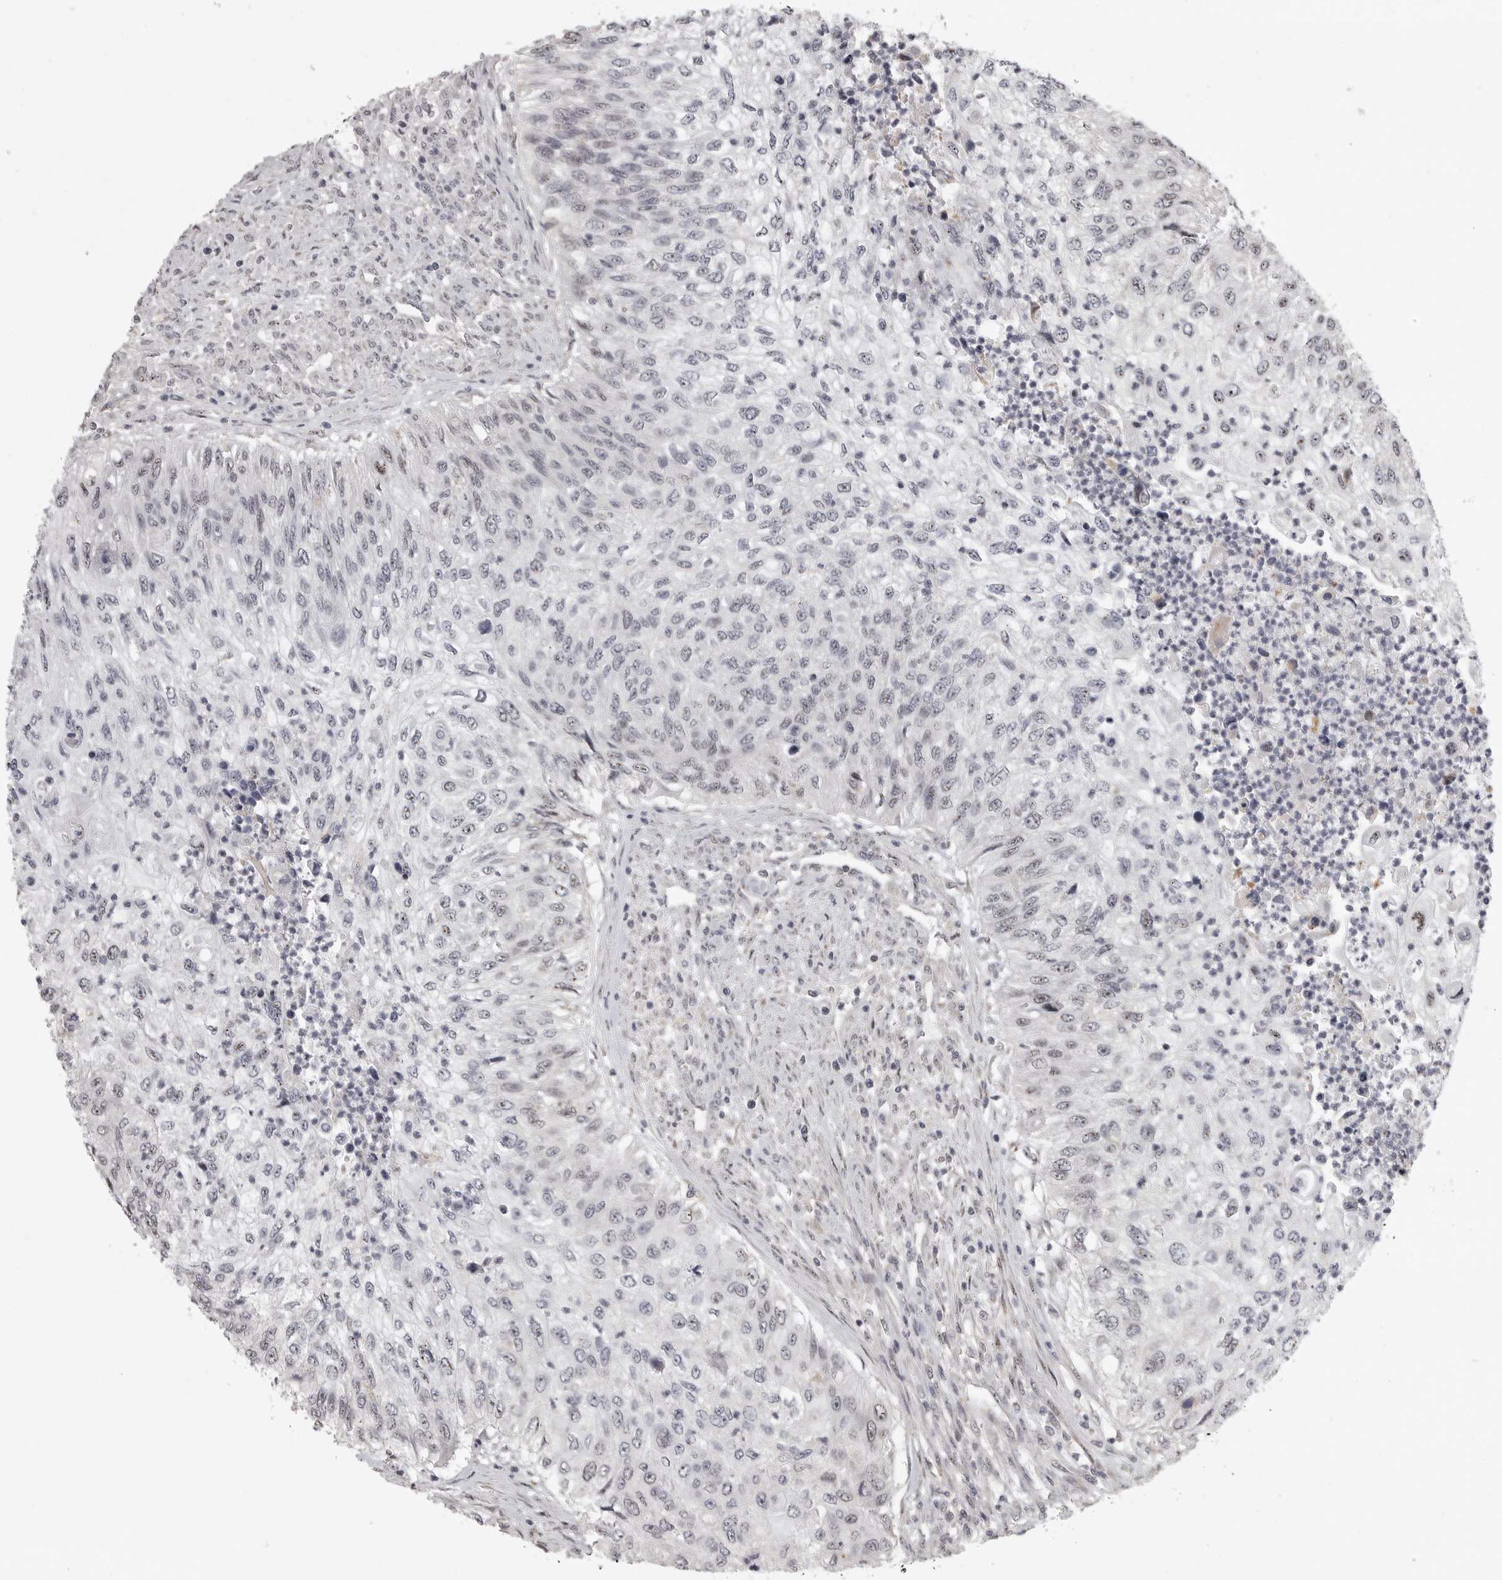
{"staining": {"intensity": "weak", "quantity": "<25%", "location": "nuclear"}, "tissue": "urothelial cancer", "cell_type": "Tumor cells", "image_type": "cancer", "snomed": [{"axis": "morphology", "description": "Urothelial carcinoma, High grade"}, {"axis": "topography", "description": "Urinary bladder"}], "caption": "IHC of human urothelial cancer reveals no expression in tumor cells.", "gene": "POLE2", "patient": {"sex": "female", "age": 60}}